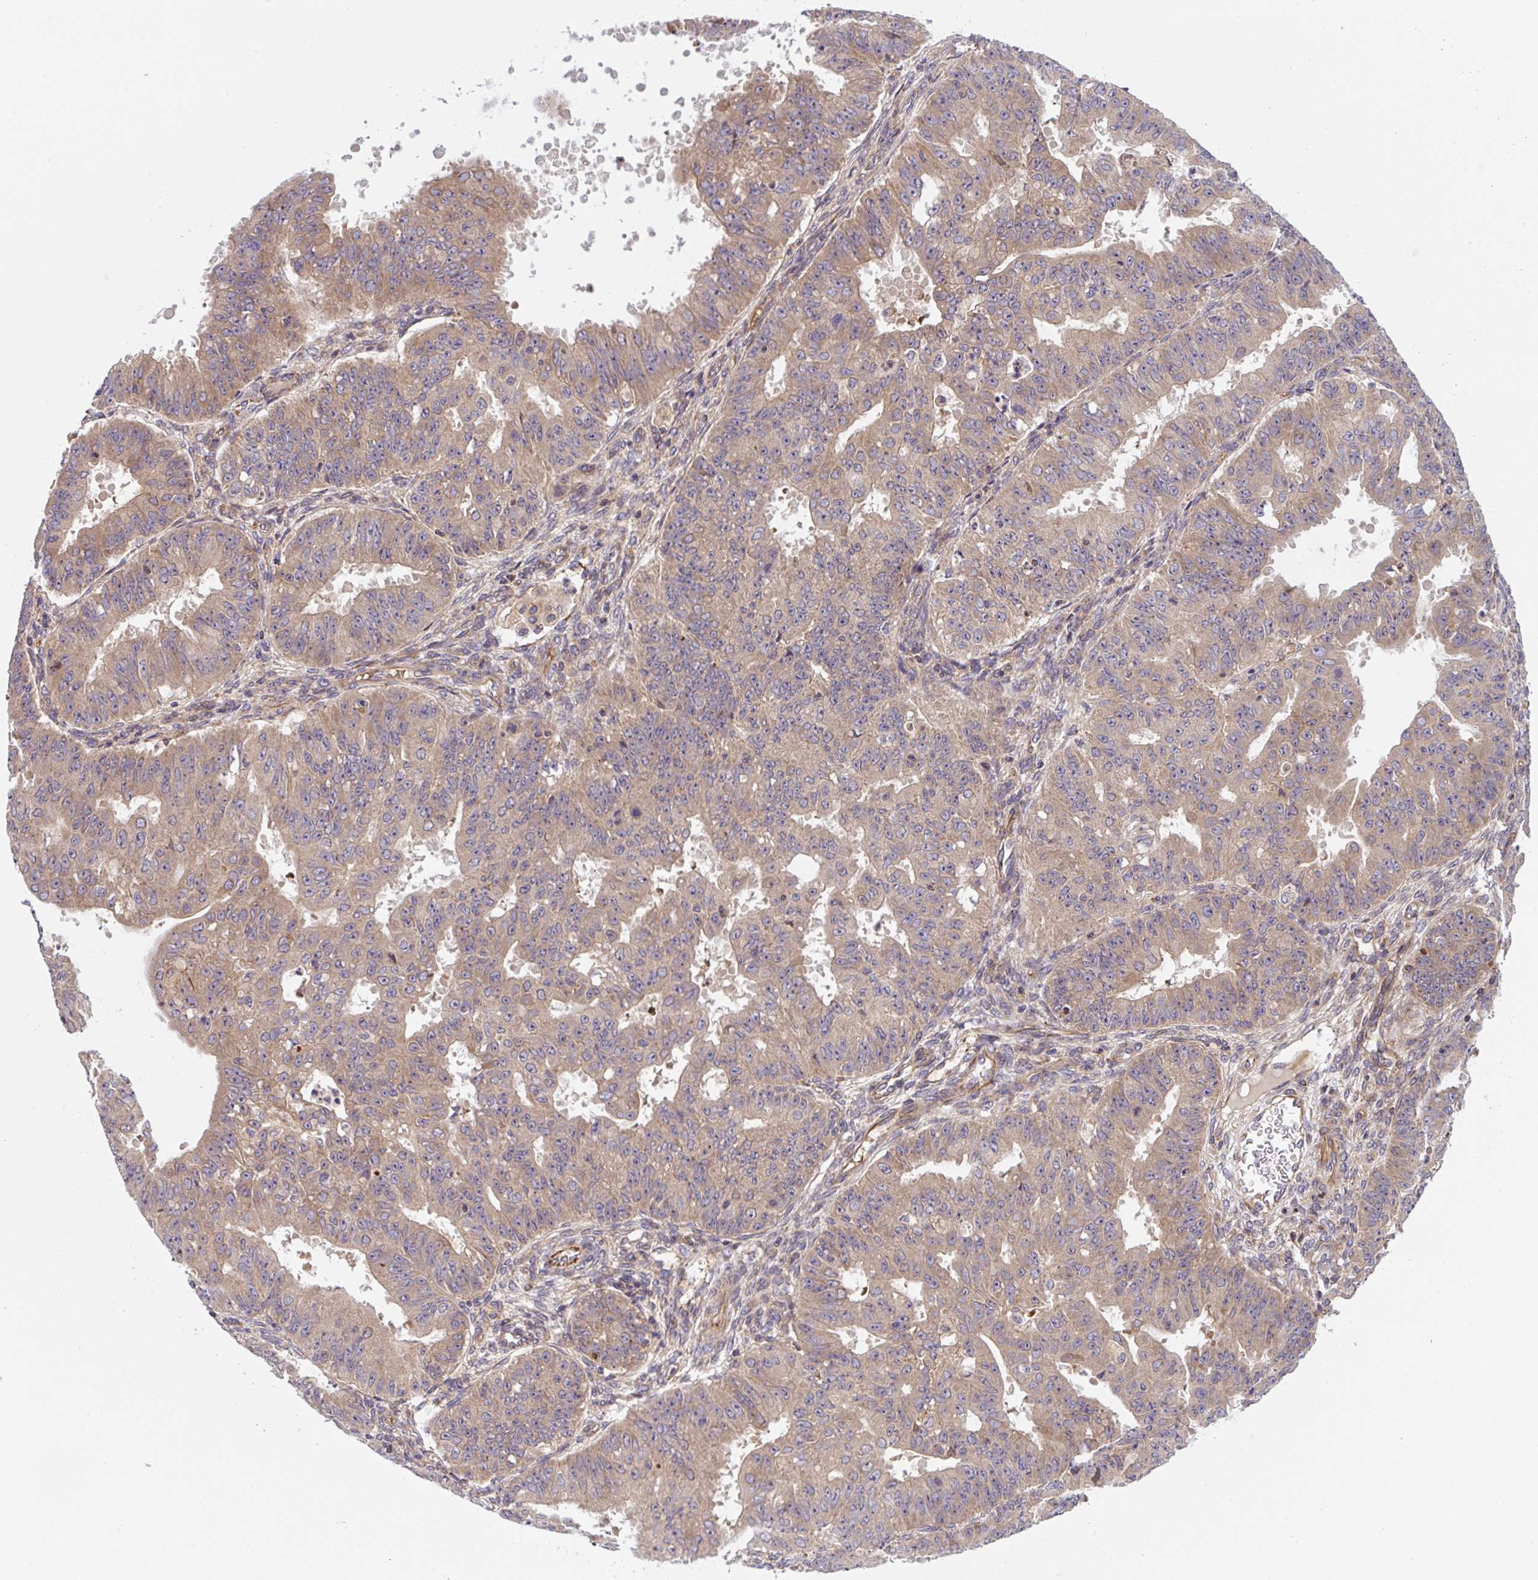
{"staining": {"intensity": "weak", "quantity": "25%-75%", "location": "cytoplasmic/membranous"}, "tissue": "ovarian cancer", "cell_type": "Tumor cells", "image_type": "cancer", "snomed": [{"axis": "morphology", "description": "Carcinoma, endometroid"}, {"axis": "topography", "description": "Appendix"}, {"axis": "topography", "description": "Ovary"}], "caption": "Immunohistochemical staining of ovarian cancer (endometroid carcinoma) exhibits low levels of weak cytoplasmic/membranous protein staining in approximately 25%-75% of tumor cells.", "gene": "APOBEC3D", "patient": {"sex": "female", "age": 42}}